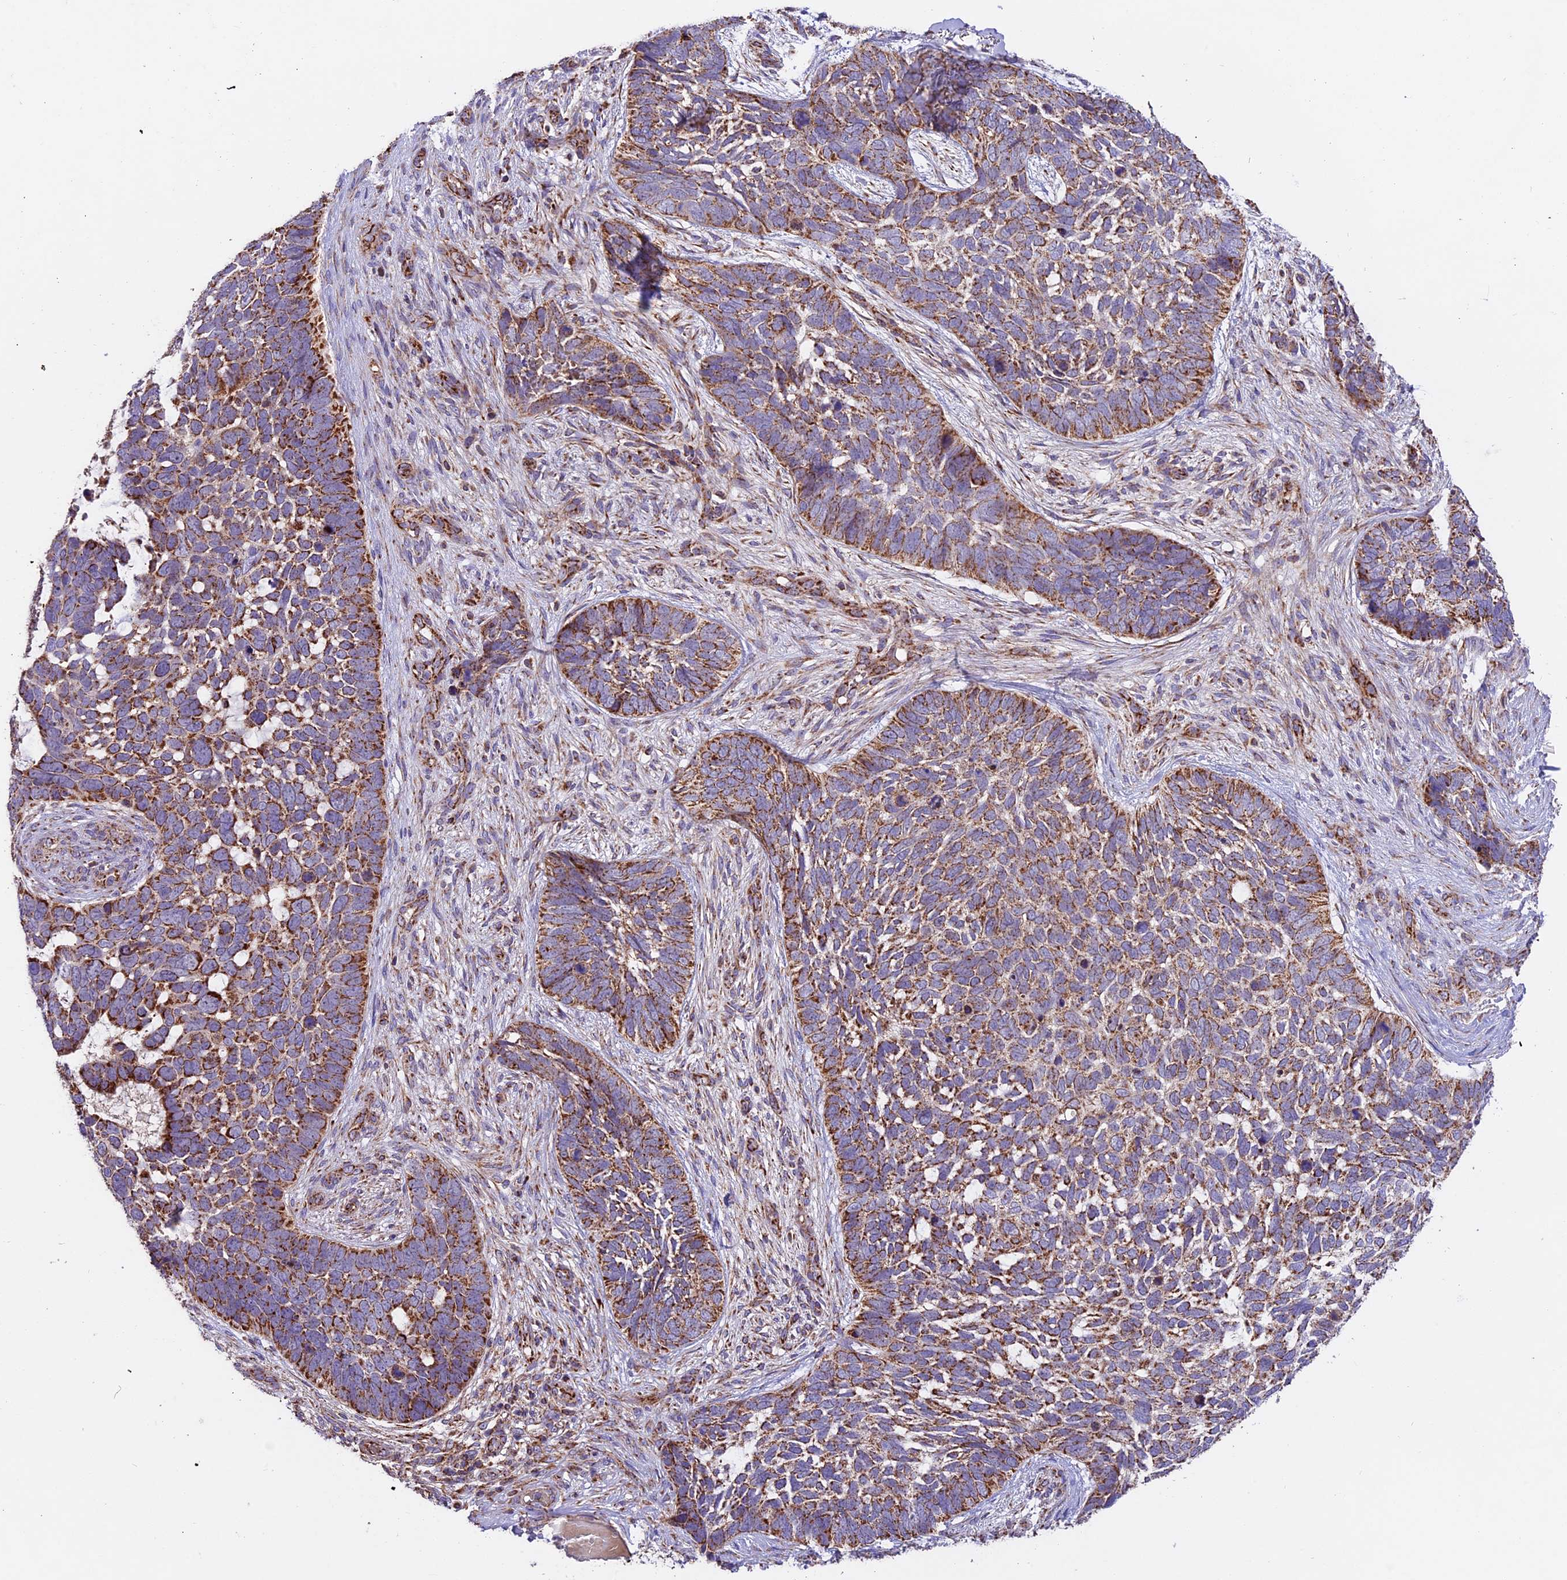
{"staining": {"intensity": "strong", "quantity": "25%-75%", "location": "cytoplasmic/membranous"}, "tissue": "skin cancer", "cell_type": "Tumor cells", "image_type": "cancer", "snomed": [{"axis": "morphology", "description": "Basal cell carcinoma"}, {"axis": "topography", "description": "Skin"}], "caption": "Immunohistochemistry of skin cancer (basal cell carcinoma) reveals high levels of strong cytoplasmic/membranous staining in about 25%-75% of tumor cells.", "gene": "NDUFA8", "patient": {"sex": "male", "age": 88}}